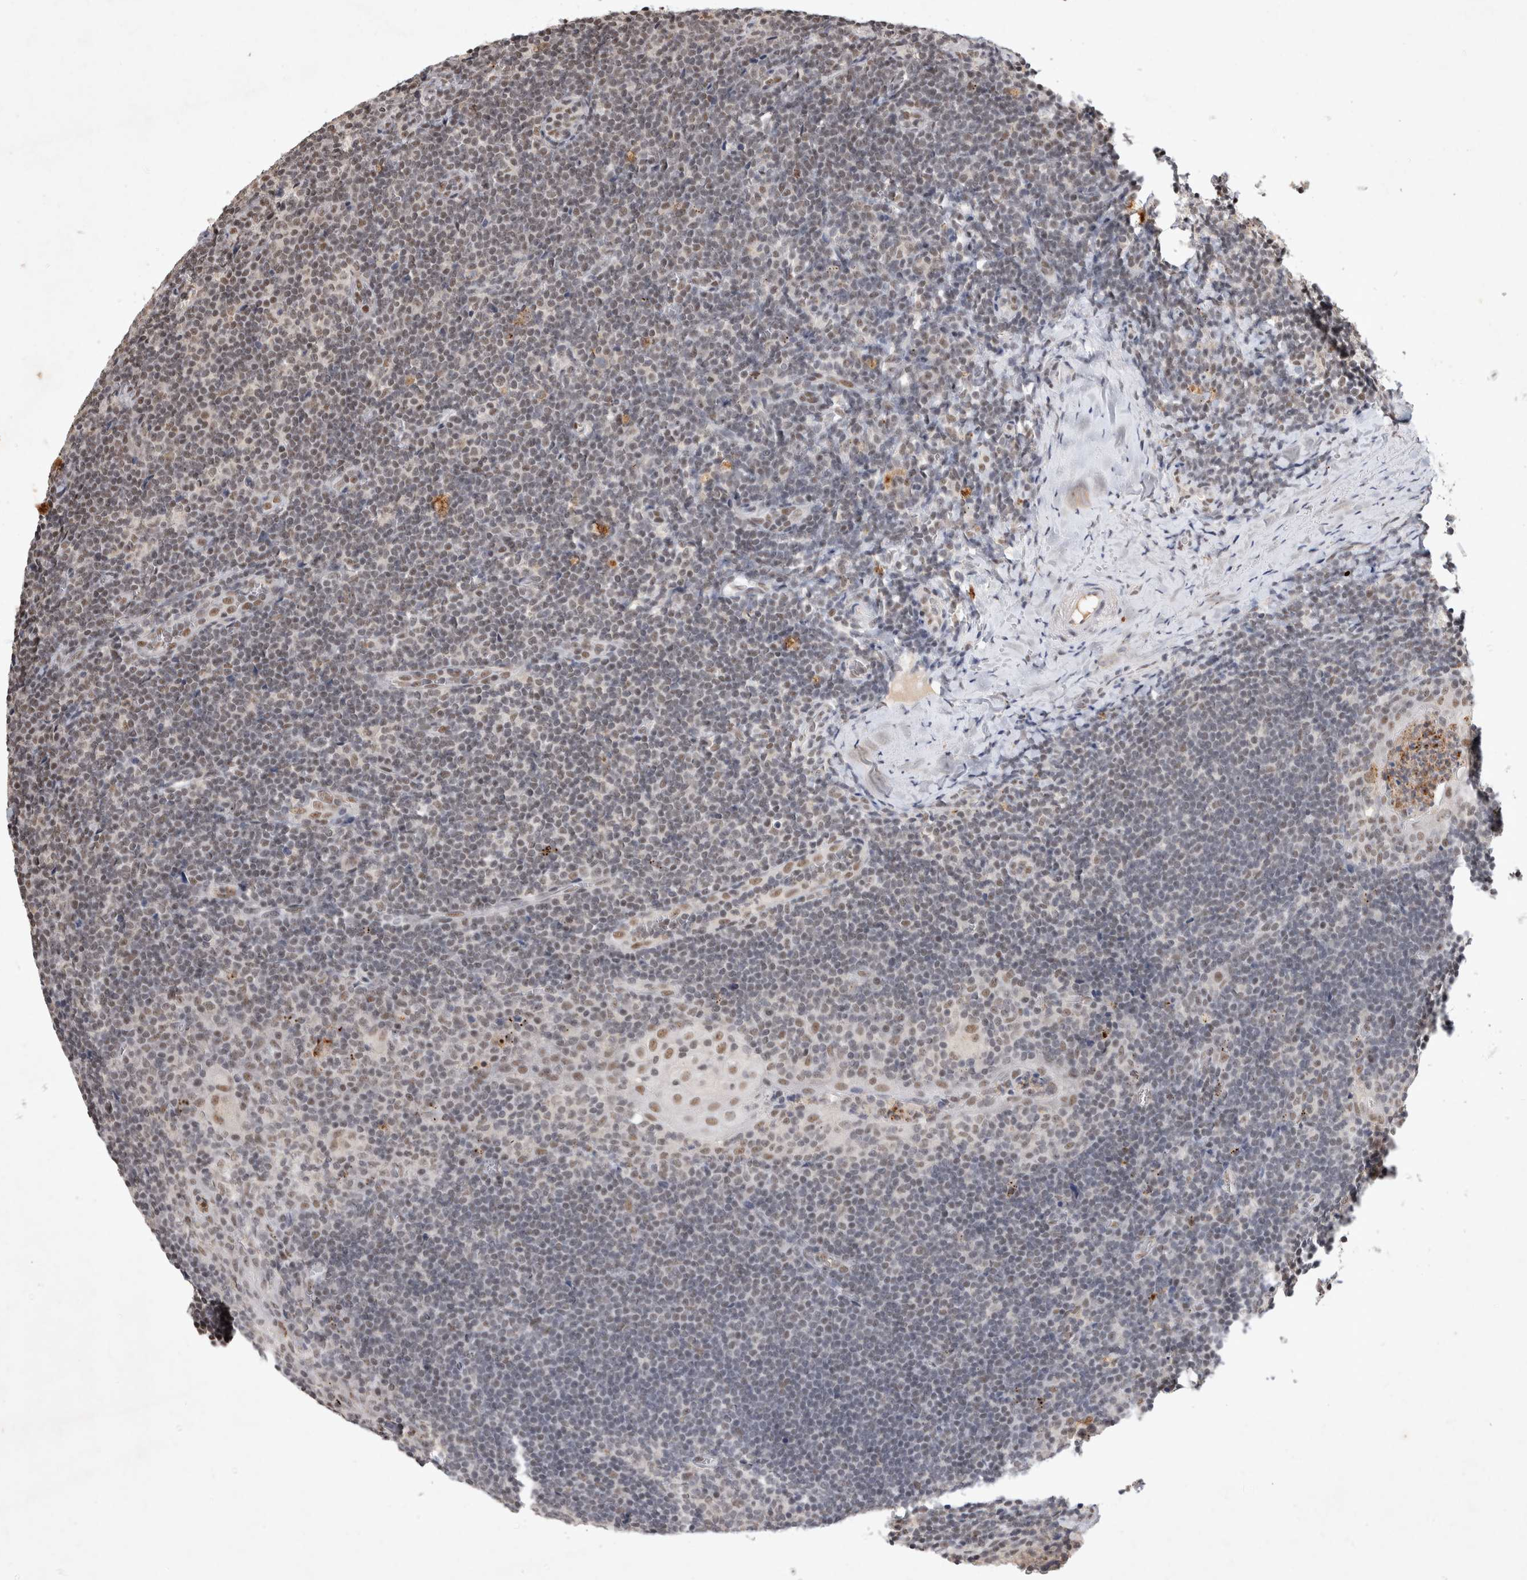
{"staining": {"intensity": "negative", "quantity": "none", "location": "none"}, "tissue": "tonsil", "cell_type": "Germinal center cells", "image_type": "normal", "snomed": [{"axis": "morphology", "description": "Normal tissue, NOS"}, {"axis": "topography", "description": "Tonsil"}], "caption": "The IHC histopathology image has no significant positivity in germinal center cells of tonsil.", "gene": "XRCC5", "patient": {"sex": "male", "age": 37}}